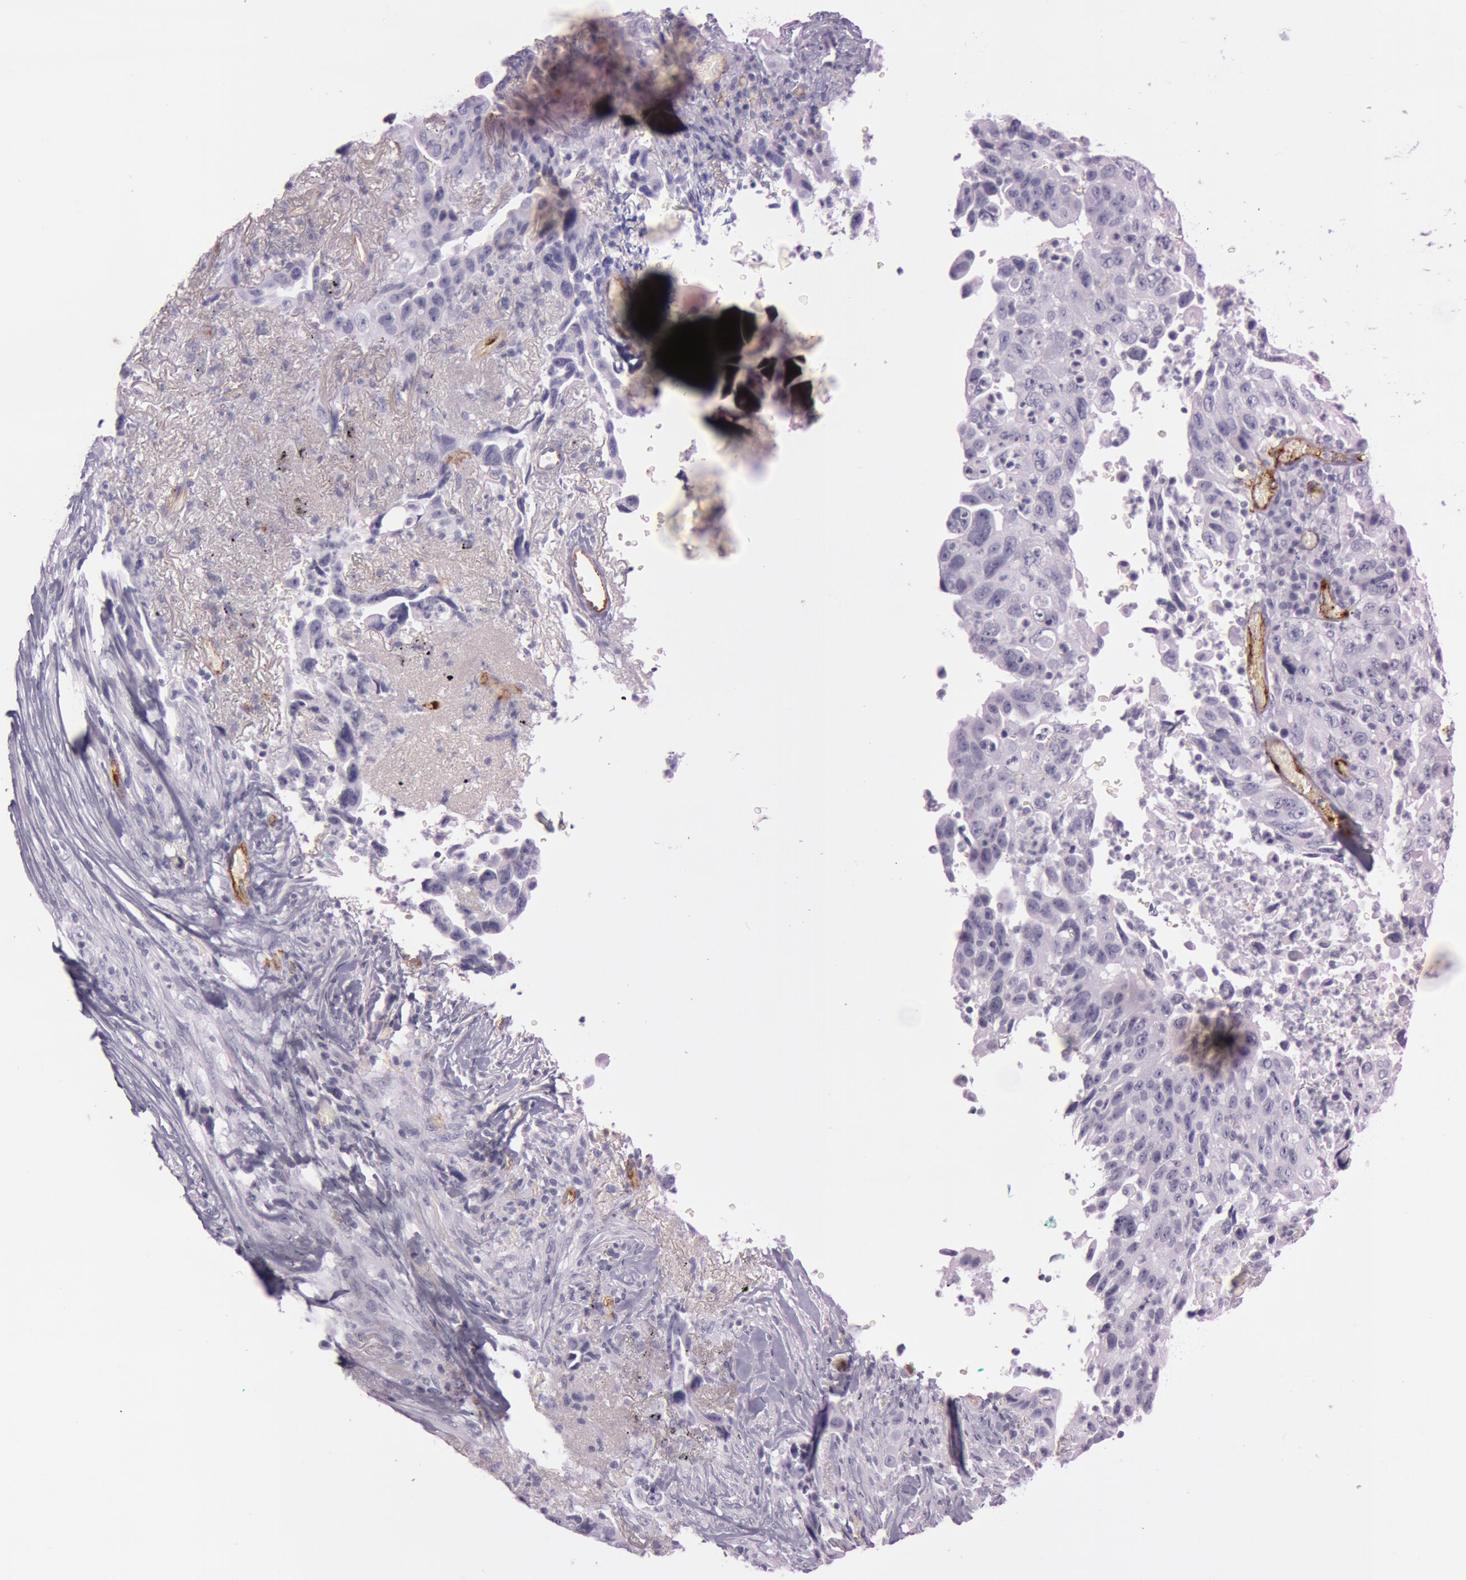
{"staining": {"intensity": "negative", "quantity": "none", "location": "none"}, "tissue": "lung cancer", "cell_type": "Tumor cells", "image_type": "cancer", "snomed": [{"axis": "morphology", "description": "Squamous cell carcinoma, NOS"}, {"axis": "topography", "description": "Lung"}], "caption": "IHC of human lung cancer demonstrates no positivity in tumor cells.", "gene": "FOLH1", "patient": {"sex": "male", "age": 64}}